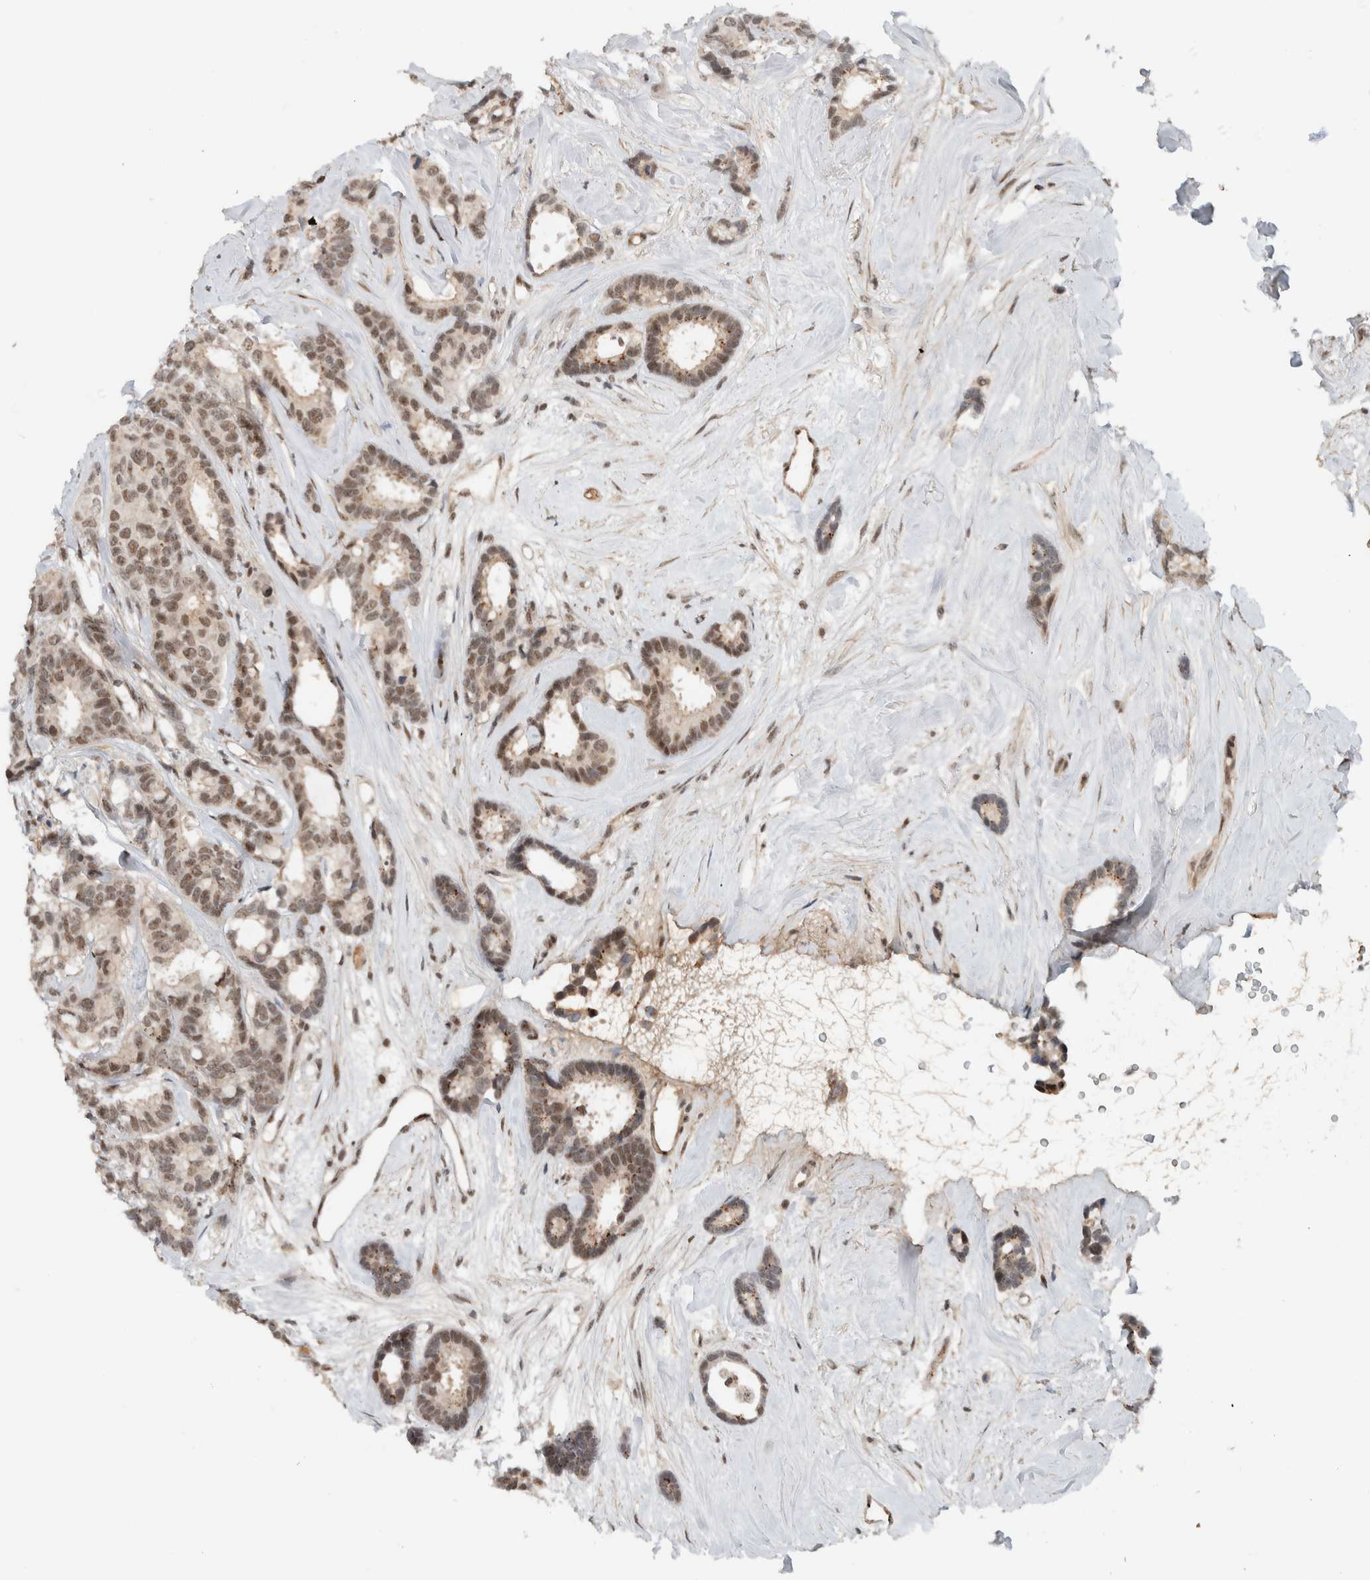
{"staining": {"intensity": "moderate", "quantity": ">75%", "location": "cytoplasmic/membranous,nuclear"}, "tissue": "breast cancer", "cell_type": "Tumor cells", "image_type": "cancer", "snomed": [{"axis": "morphology", "description": "Duct carcinoma"}, {"axis": "topography", "description": "Breast"}], "caption": "Invasive ductal carcinoma (breast) tissue exhibits moderate cytoplasmic/membranous and nuclear positivity in approximately >75% of tumor cells", "gene": "ZFP91", "patient": {"sex": "female", "age": 87}}